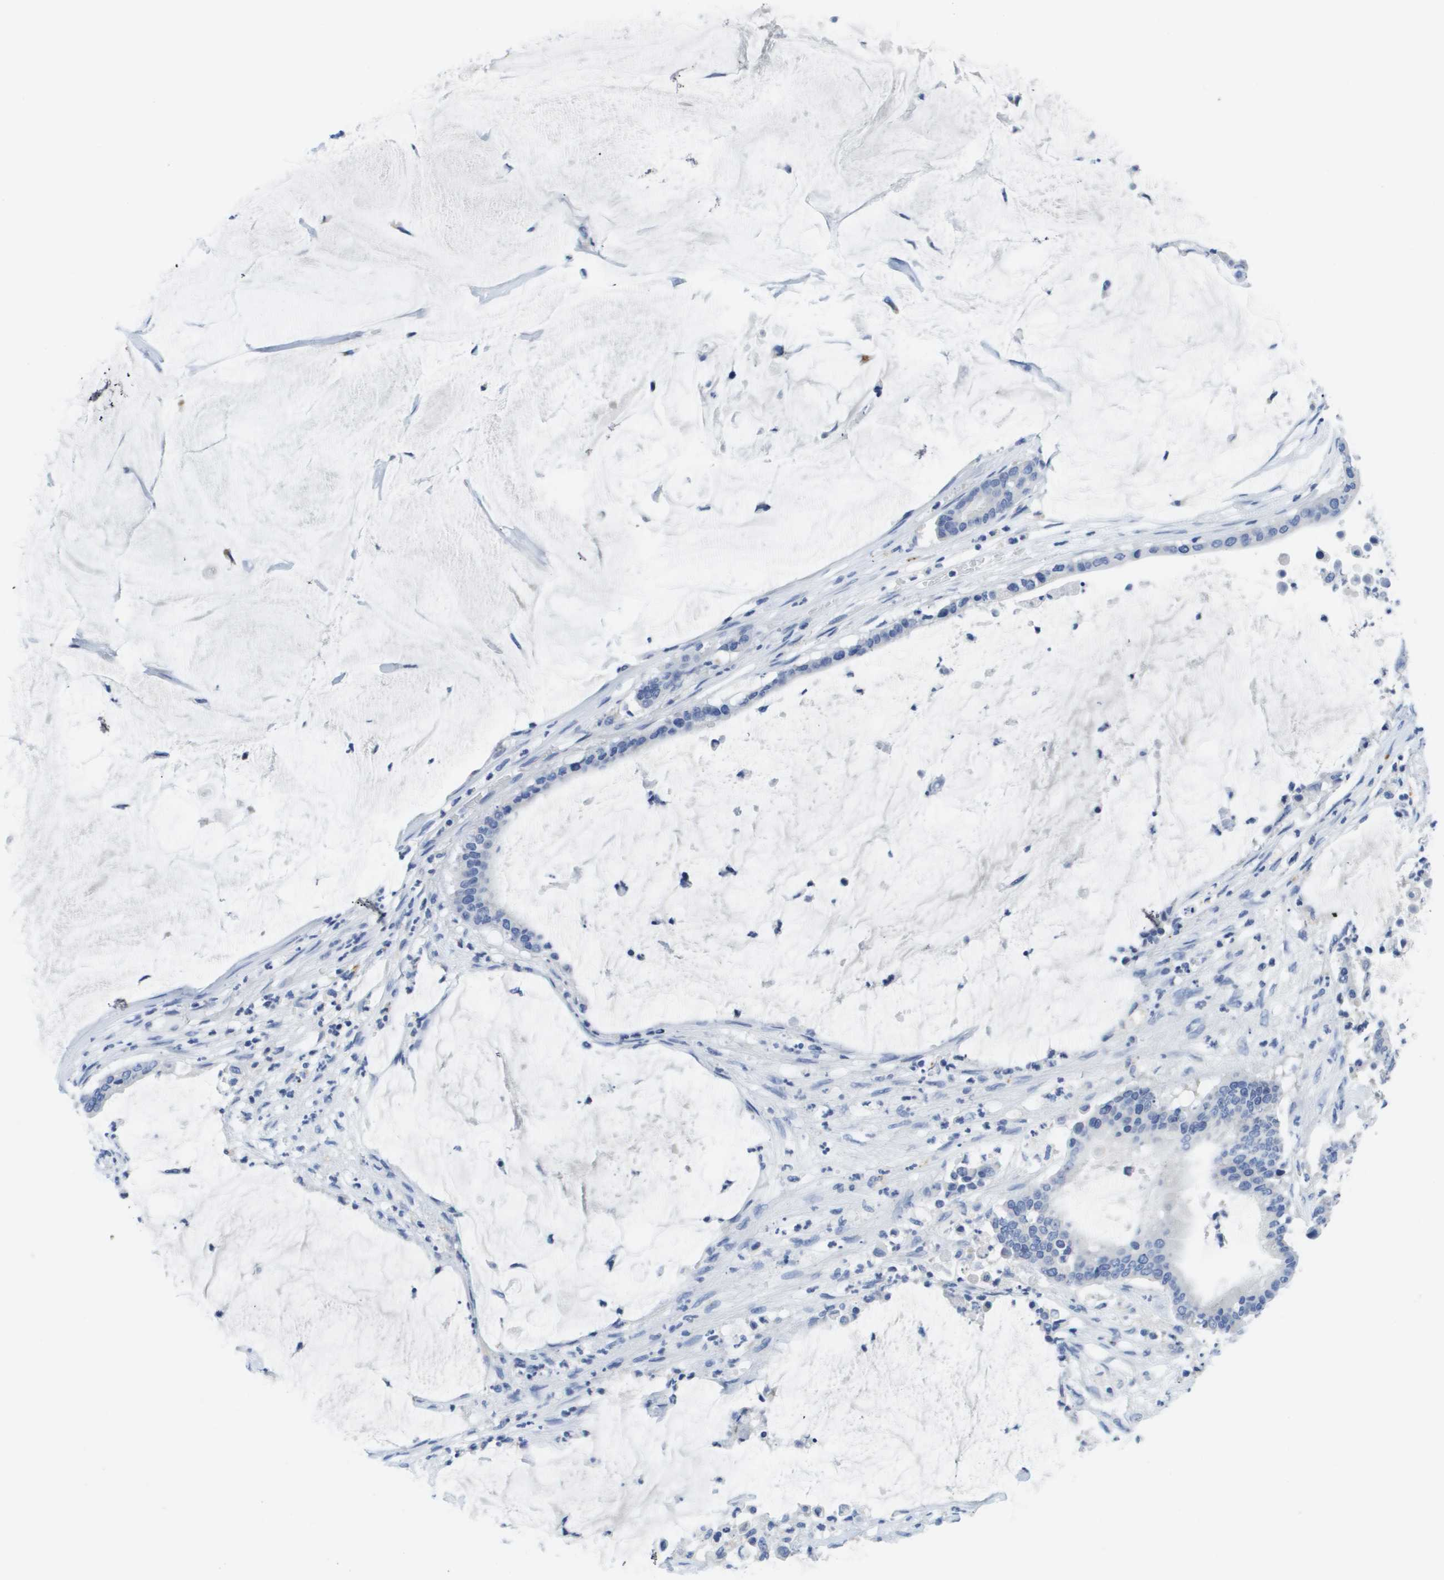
{"staining": {"intensity": "negative", "quantity": "none", "location": "none"}, "tissue": "pancreatic cancer", "cell_type": "Tumor cells", "image_type": "cancer", "snomed": [{"axis": "morphology", "description": "Adenocarcinoma, NOS"}, {"axis": "topography", "description": "Pancreas"}], "caption": "The image reveals no staining of tumor cells in pancreatic adenocarcinoma.", "gene": "MS4A1", "patient": {"sex": "male", "age": 41}}